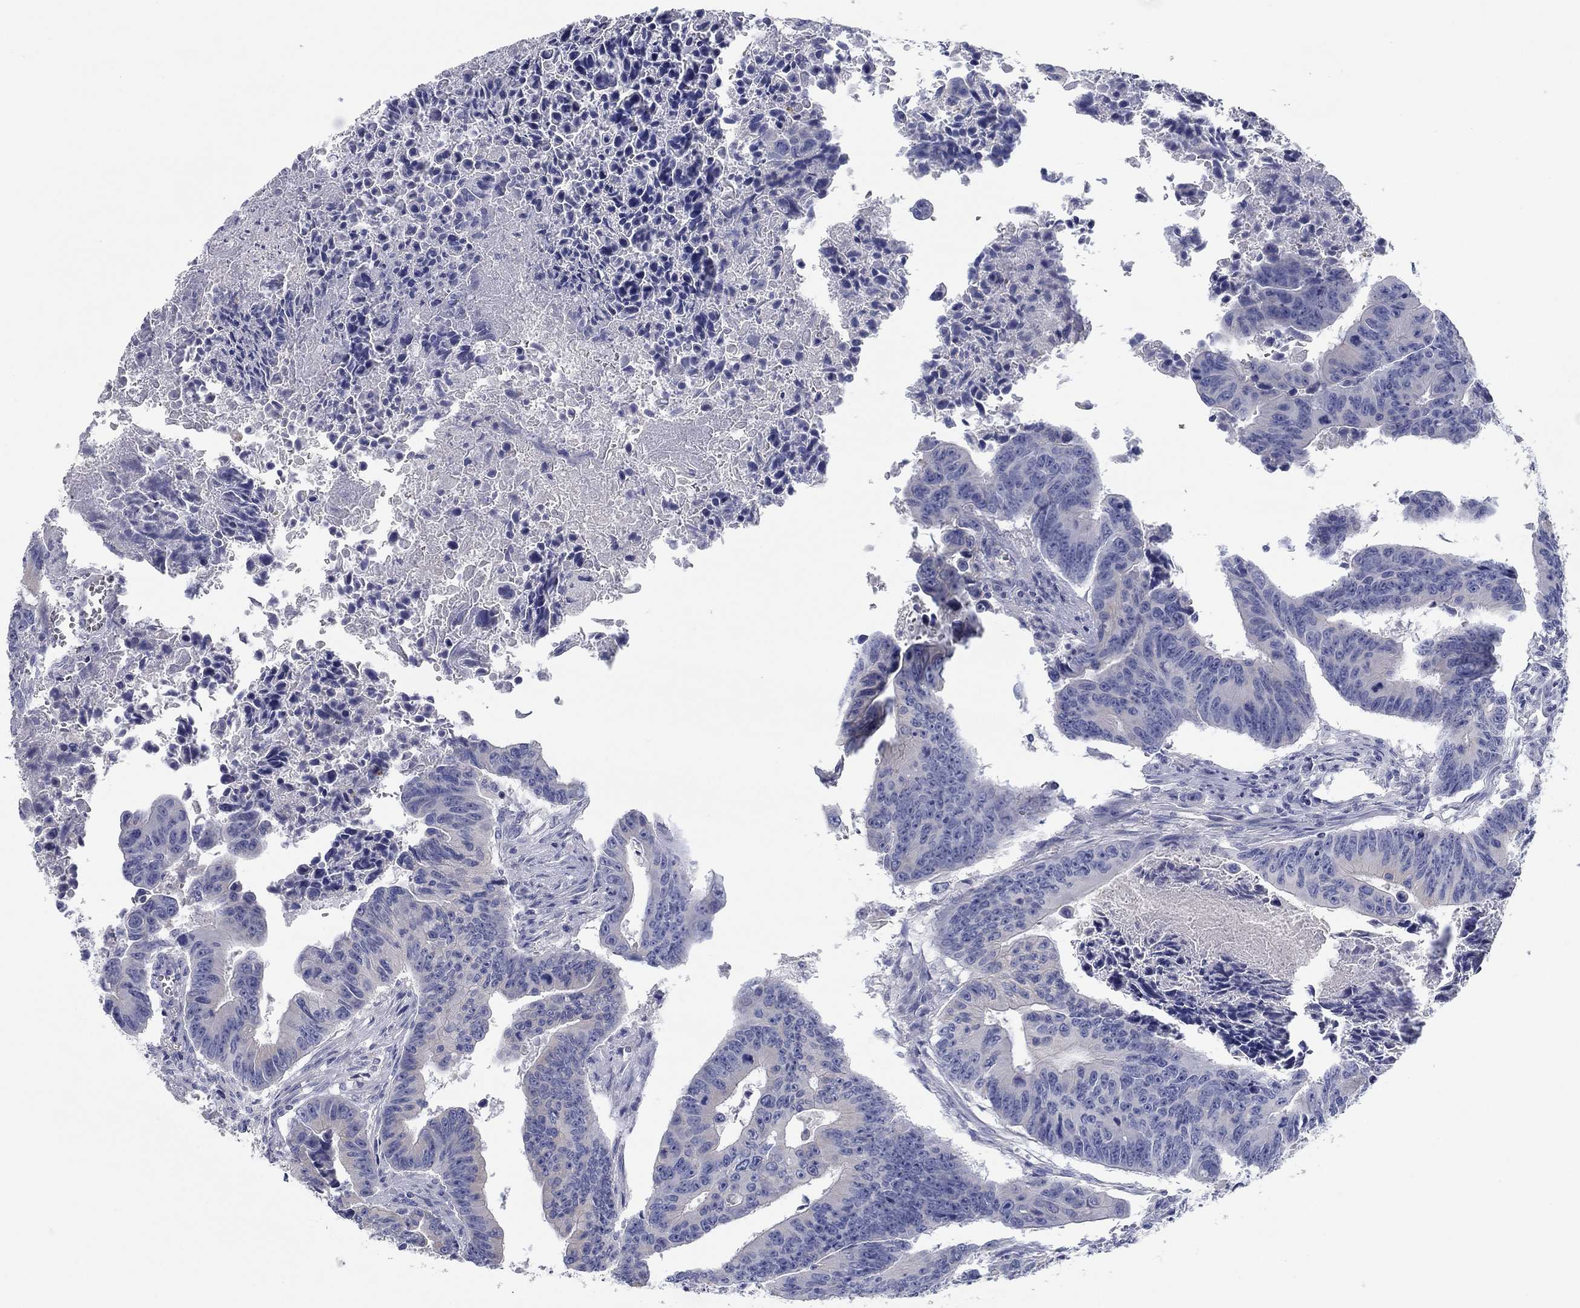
{"staining": {"intensity": "negative", "quantity": "none", "location": "none"}, "tissue": "colorectal cancer", "cell_type": "Tumor cells", "image_type": "cancer", "snomed": [{"axis": "morphology", "description": "Adenocarcinoma, NOS"}, {"axis": "topography", "description": "Colon"}], "caption": "Histopathology image shows no significant protein positivity in tumor cells of colorectal cancer.", "gene": "APOC3", "patient": {"sex": "female", "age": 87}}